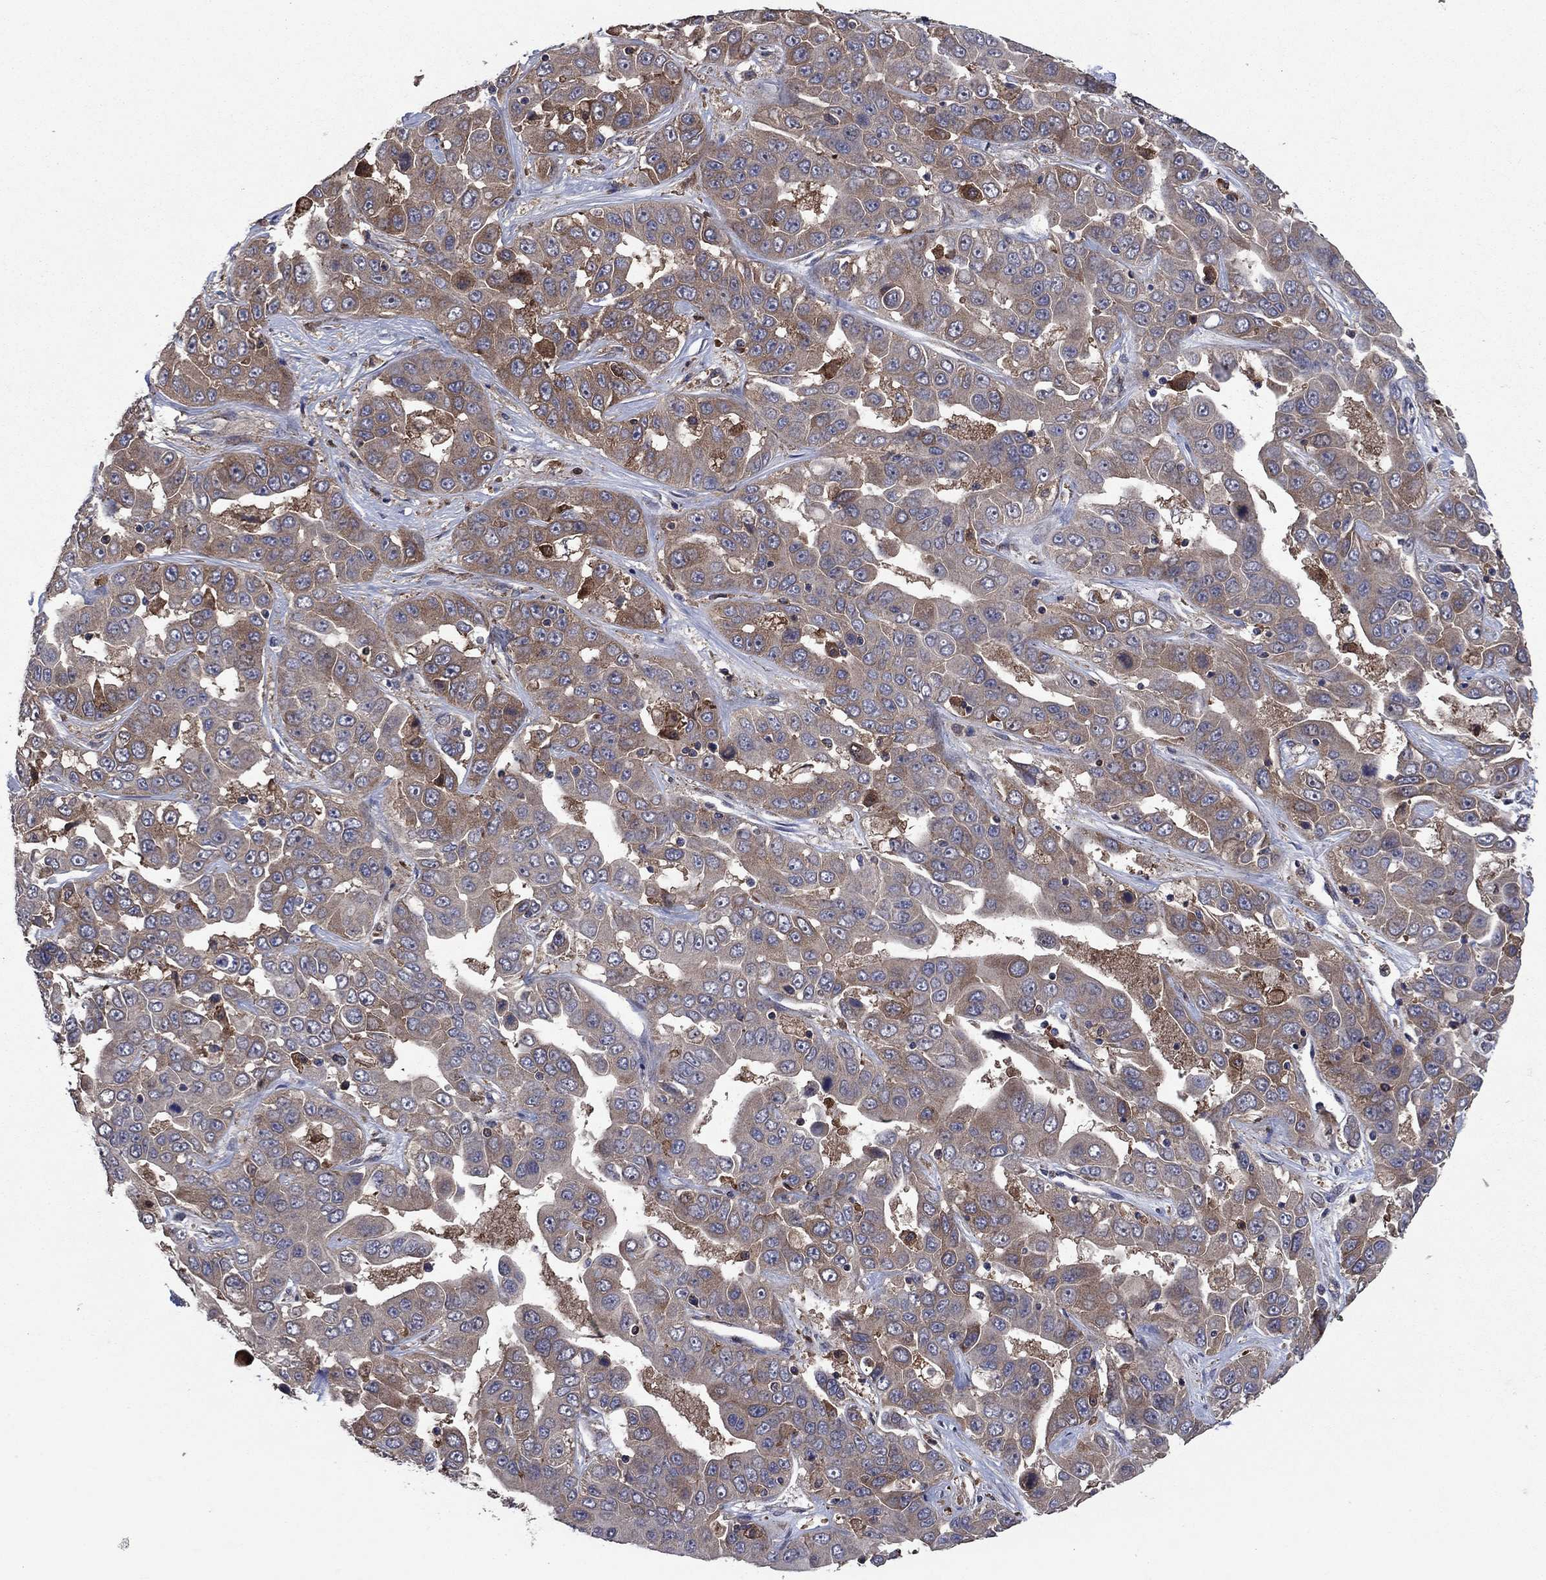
{"staining": {"intensity": "weak", "quantity": ">75%", "location": "cytoplasmic/membranous"}, "tissue": "liver cancer", "cell_type": "Tumor cells", "image_type": "cancer", "snomed": [{"axis": "morphology", "description": "Cholangiocarcinoma"}, {"axis": "topography", "description": "Liver"}], "caption": "About >75% of tumor cells in cholangiocarcinoma (liver) exhibit weak cytoplasmic/membranous protein expression as visualized by brown immunohistochemical staining.", "gene": "MEA1", "patient": {"sex": "female", "age": 52}}